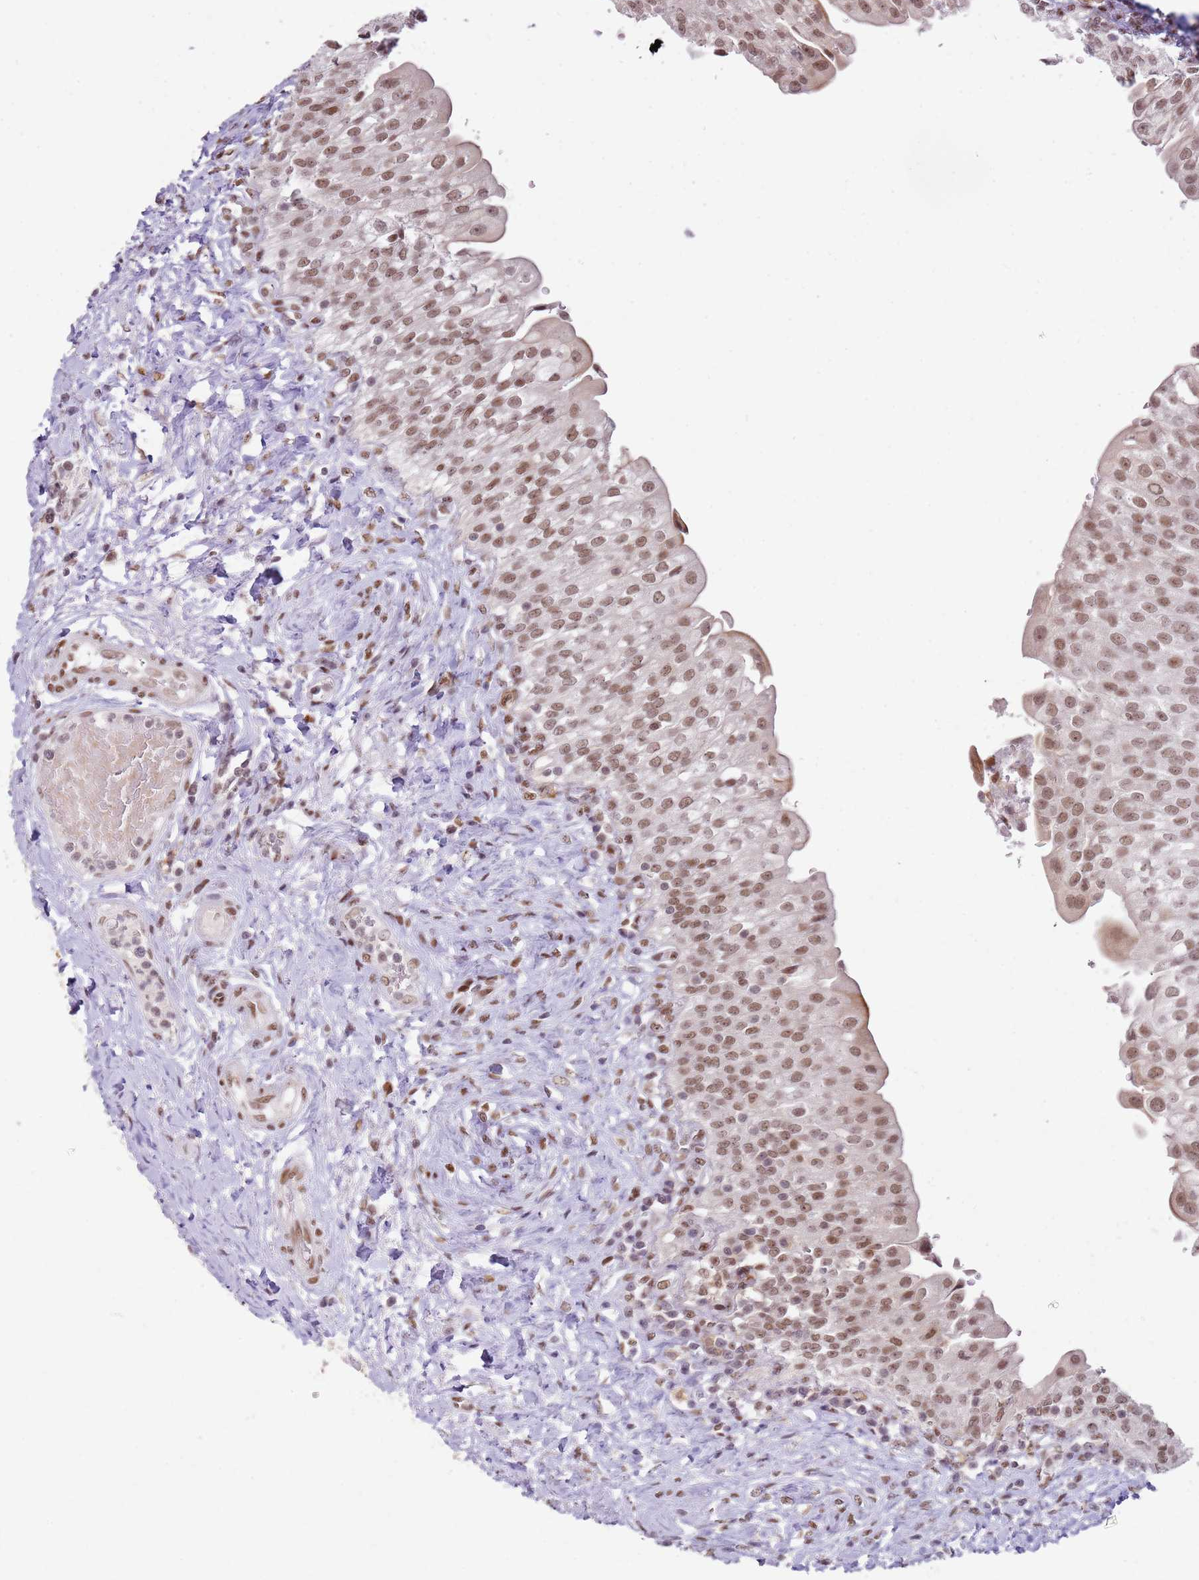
{"staining": {"intensity": "strong", "quantity": ">75%", "location": "nuclear"}, "tissue": "urinary bladder", "cell_type": "Urothelial cells", "image_type": "normal", "snomed": [{"axis": "morphology", "description": "Normal tissue, NOS"}, {"axis": "morphology", "description": "Inflammation, NOS"}, {"axis": "topography", "description": "Urinary bladder"}], "caption": "Urinary bladder stained for a protein (brown) reveals strong nuclear positive staining in about >75% of urothelial cells.", "gene": "PHC2", "patient": {"sex": "male", "age": 64}}